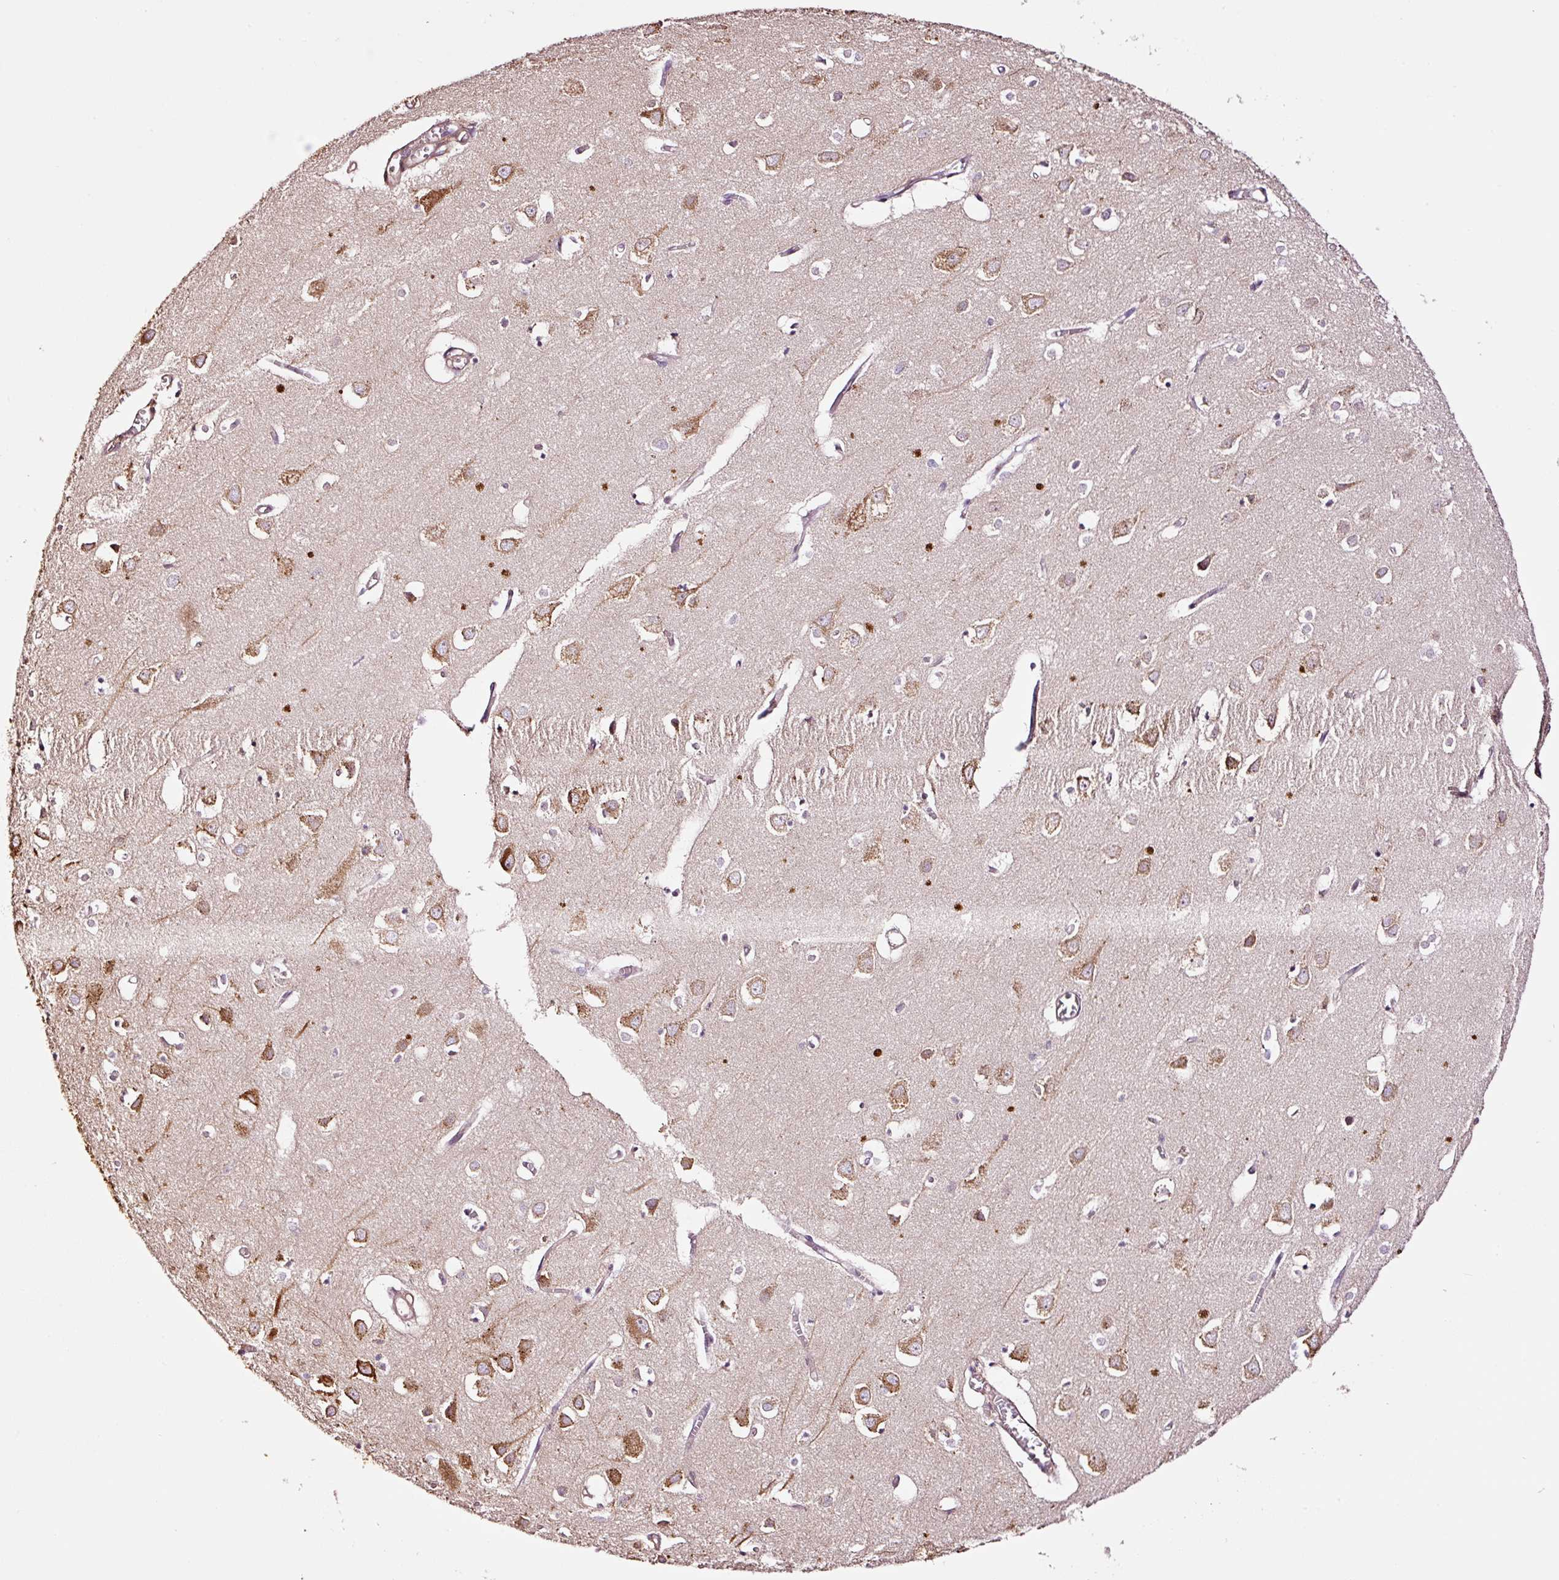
{"staining": {"intensity": "weak", "quantity": ">75%", "location": "cytoplasmic/membranous"}, "tissue": "cerebral cortex", "cell_type": "Endothelial cells", "image_type": "normal", "snomed": [{"axis": "morphology", "description": "Normal tissue, NOS"}, {"axis": "topography", "description": "Cerebral cortex"}], "caption": "IHC of normal human cerebral cortex reveals low levels of weak cytoplasmic/membranous staining in about >75% of endothelial cells. Immunohistochemistry stains the protein of interest in brown and the nuclei are stained blue.", "gene": "METAP1", "patient": {"sex": "male", "age": 70}}